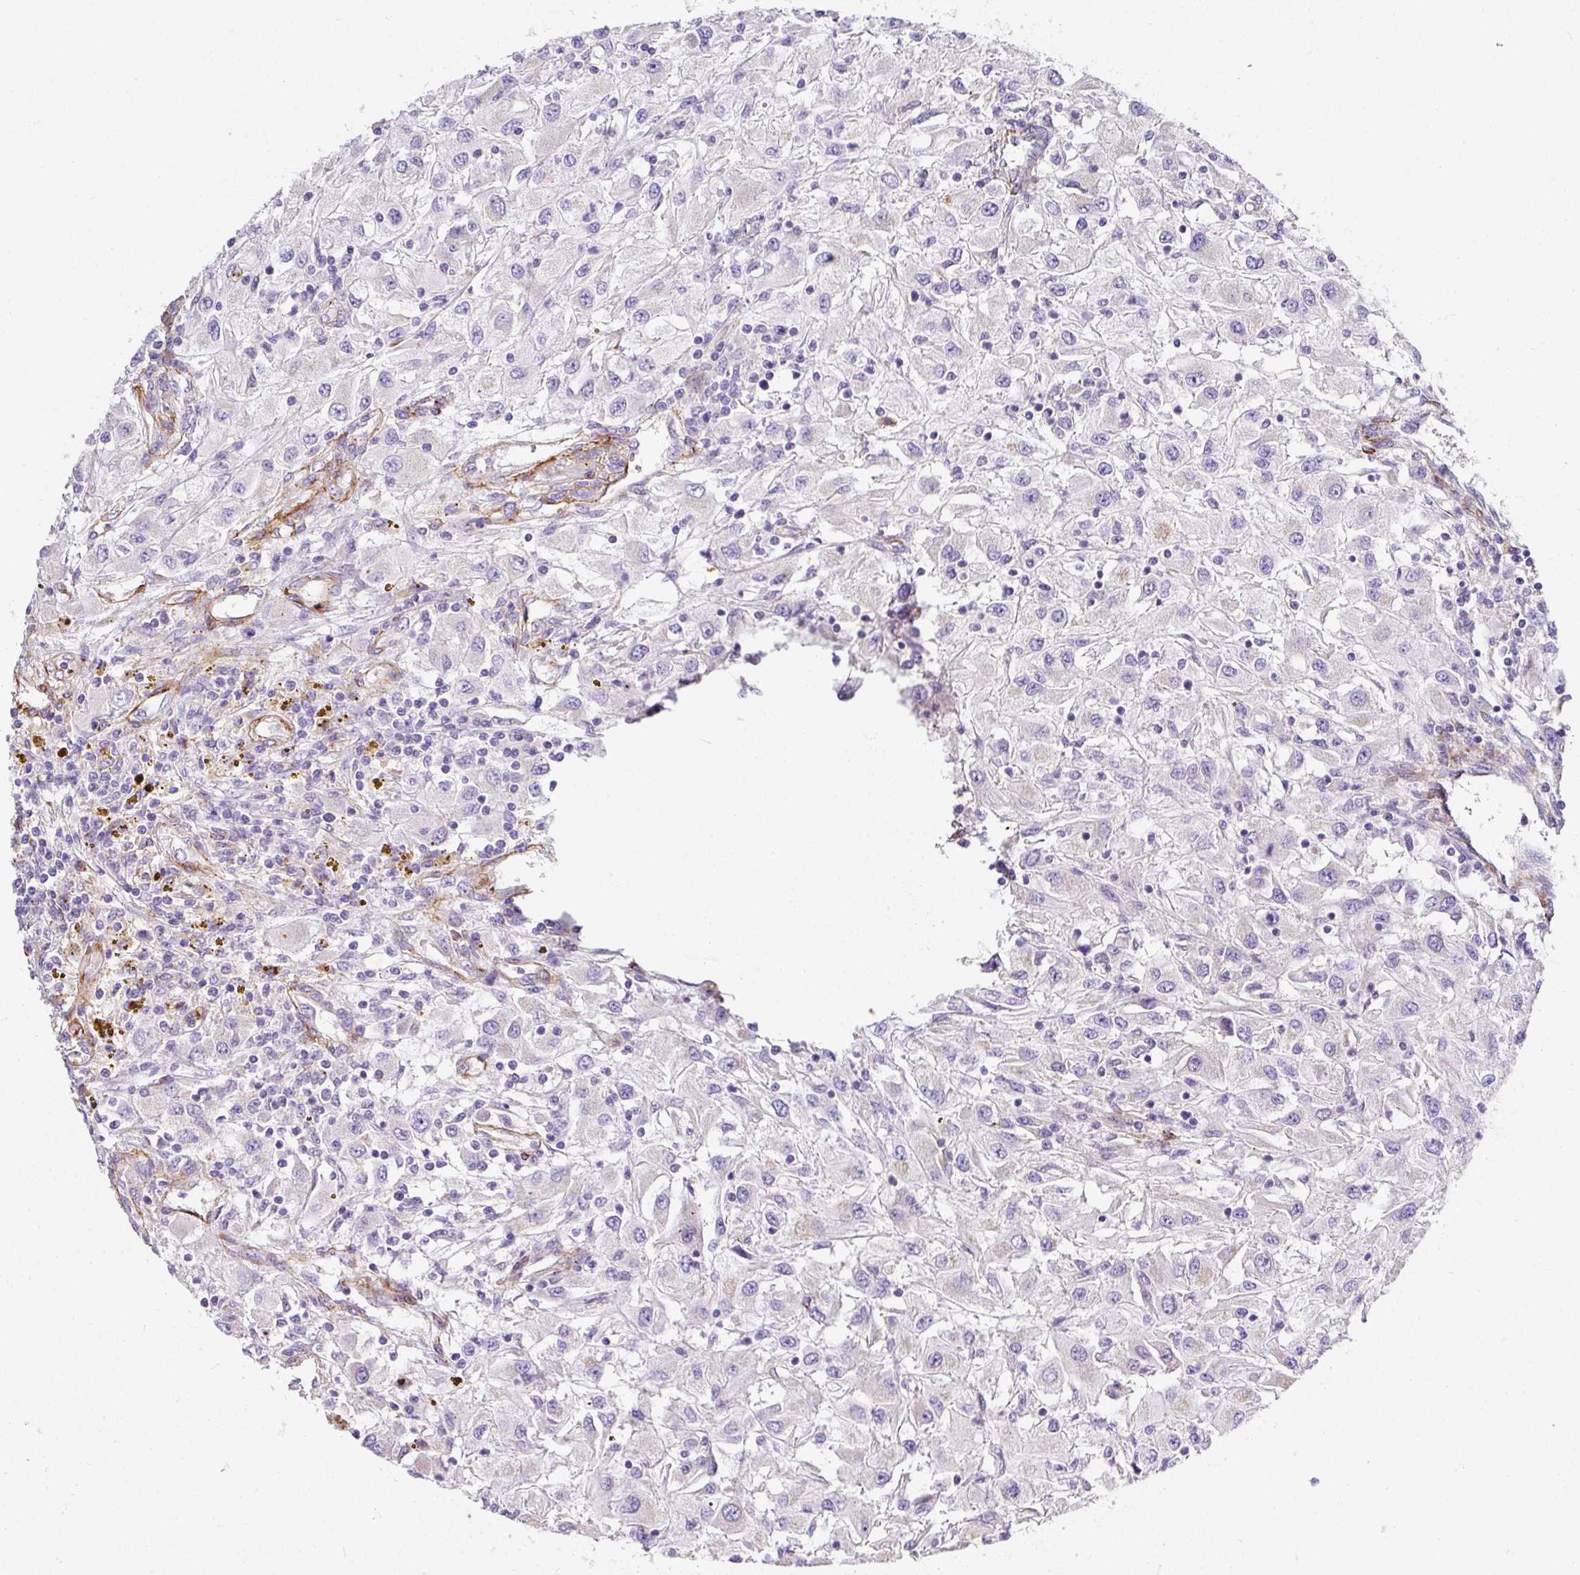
{"staining": {"intensity": "negative", "quantity": "none", "location": "none"}, "tissue": "renal cancer", "cell_type": "Tumor cells", "image_type": "cancer", "snomed": [{"axis": "morphology", "description": "Adenocarcinoma, NOS"}, {"axis": "topography", "description": "Kidney"}], "caption": "IHC micrograph of renal cancer (adenocarcinoma) stained for a protein (brown), which shows no positivity in tumor cells.", "gene": "SLC25A17", "patient": {"sex": "female", "age": 67}}